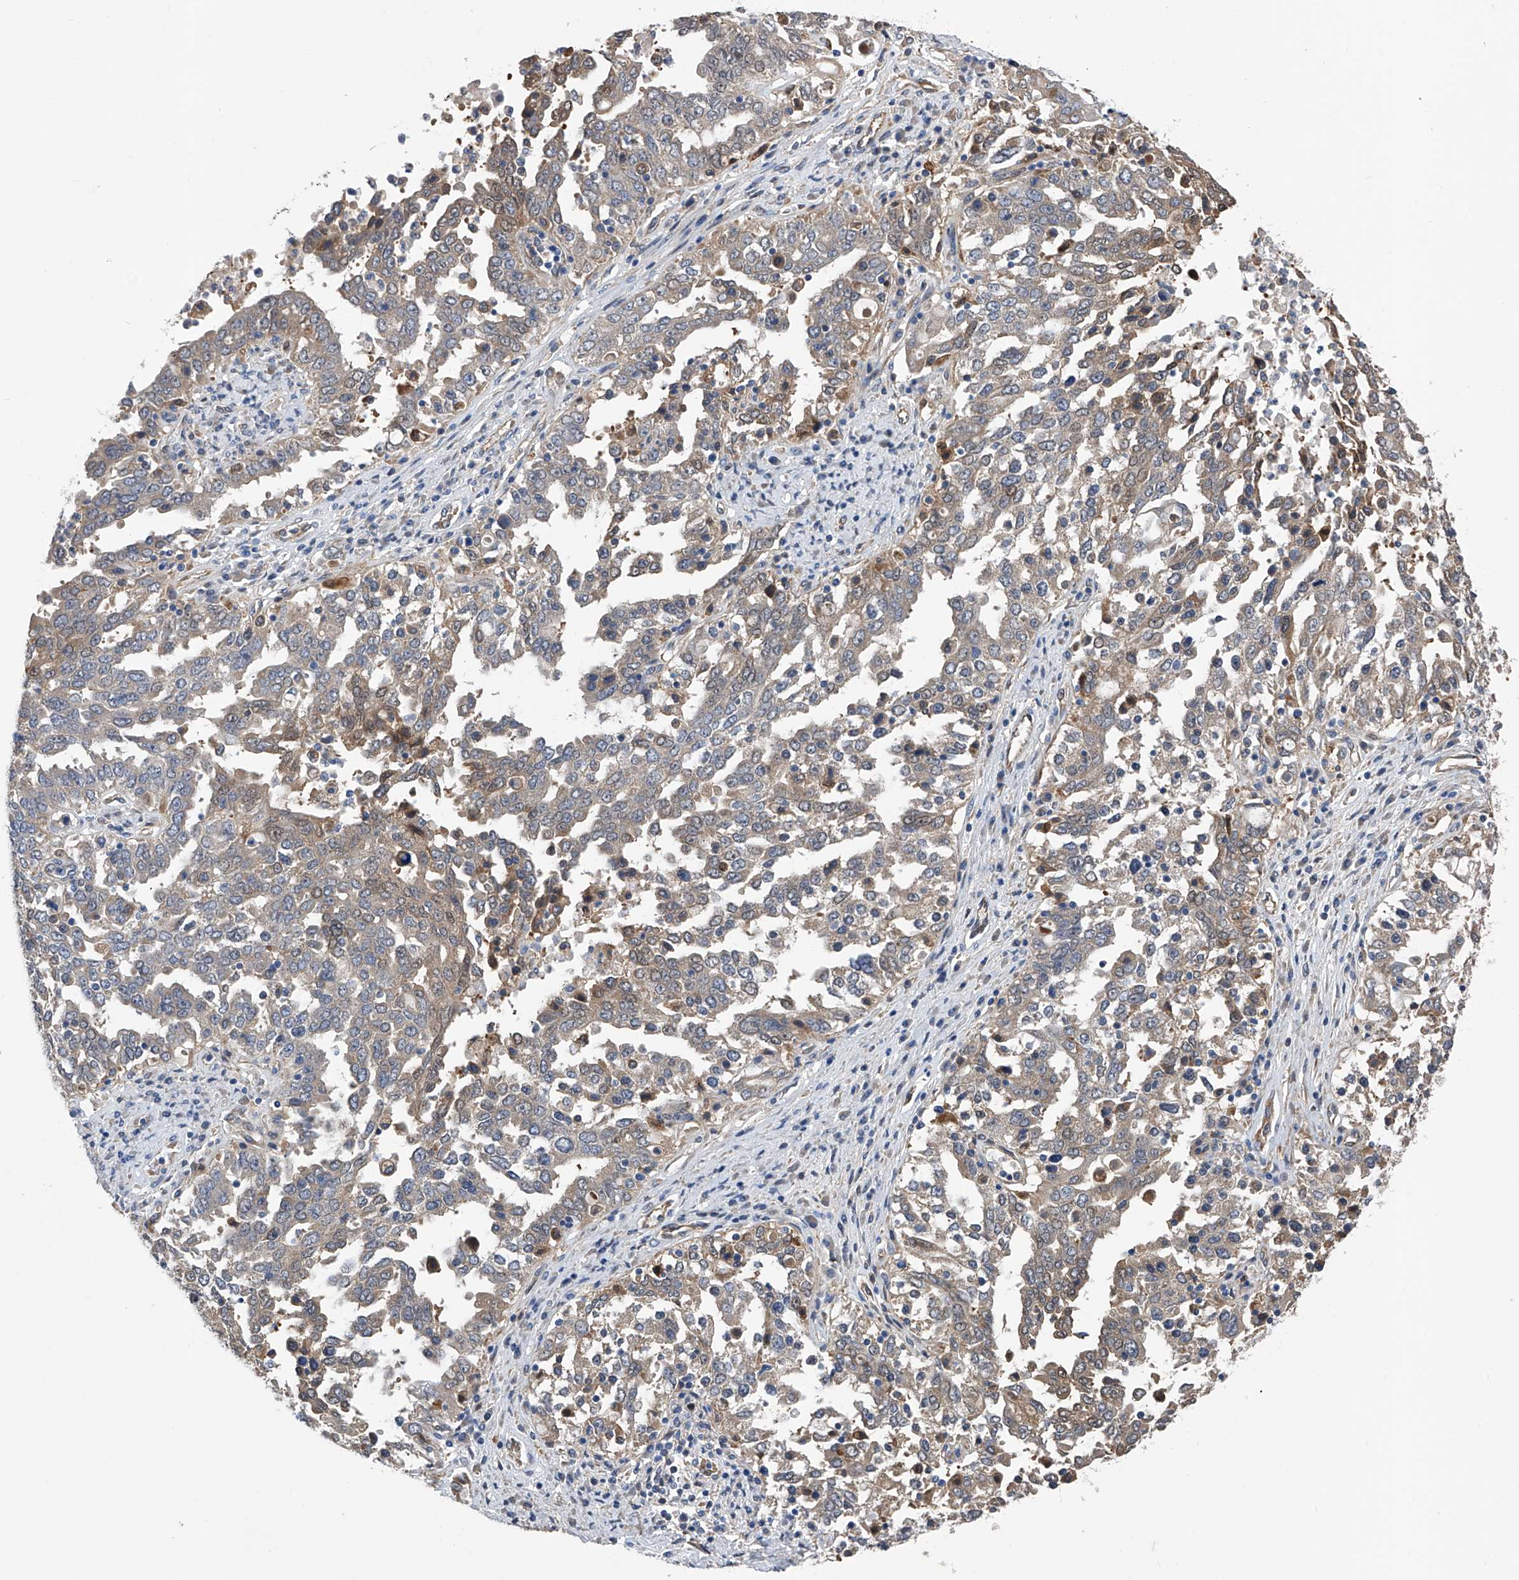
{"staining": {"intensity": "moderate", "quantity": "<25%", "location": "cytoplasmic/membranous"}, "tissue": "ovarian cancer", "cell_type": "Tumor cells", "image_type": "cancer", "snomed": [{"axis": "morphology", "description": "Carcinoma, endometroid"}, {"axis": "topography", "description": "Ovary"}], "caption": "A brown stain shows moderate cytoplasmic/membranous positivity of a protein in endometroid carcinoma (ovarian) tumor cells.", "gene": "SPATA20", "patient": {"sex": "female", "age": 62}}